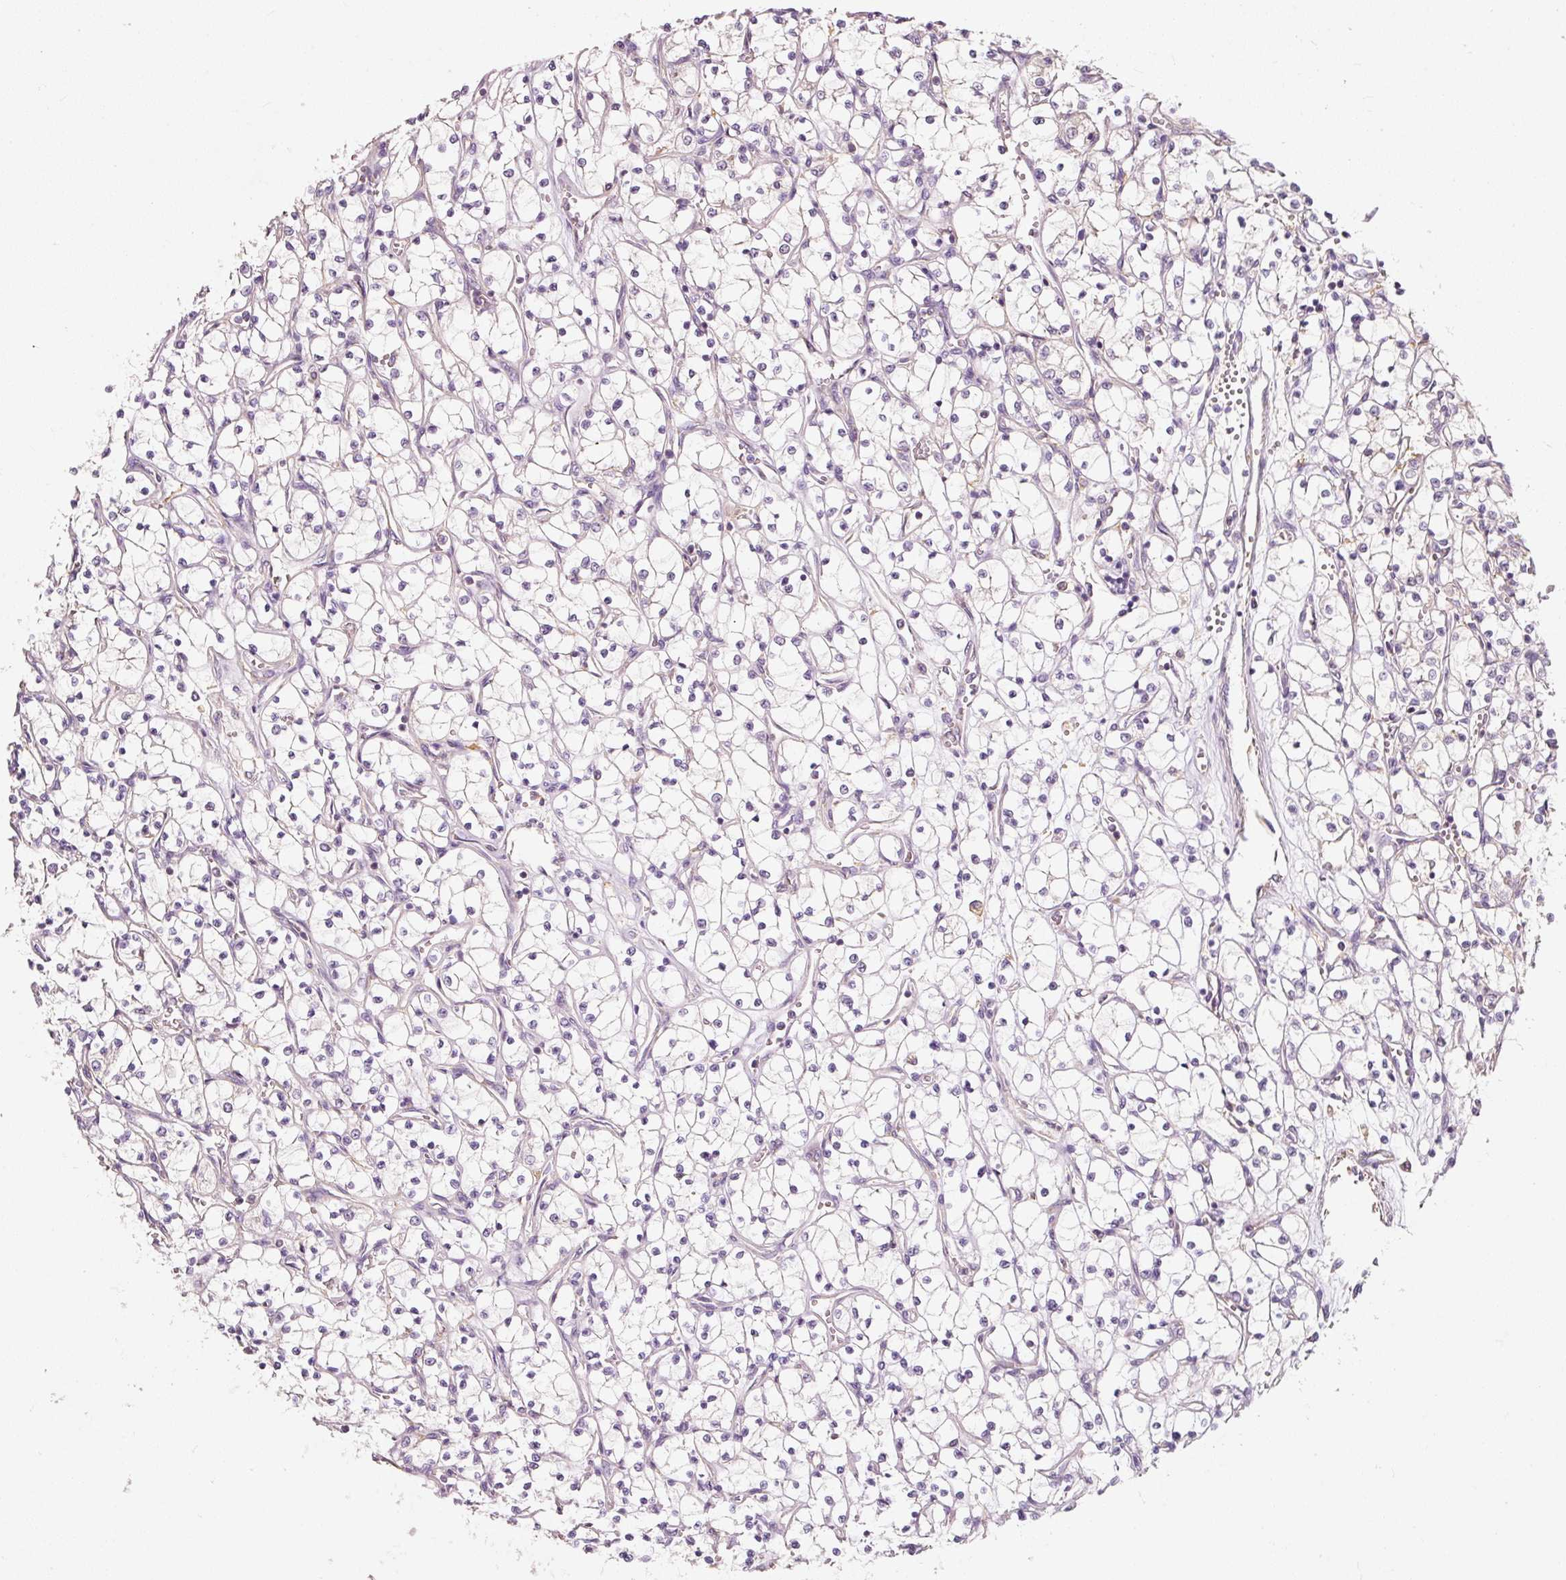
{"staining": {"intensity": "negative", "quantity": "none", "location": "none"}, "tissue": "renal cancer", "cell_type": "Tumor cells", "image_type": "cancer", "snomed": [{"axis": "morphology", "description": "Adenocarcinoma, NOS"}, {"axis": "topography", "description": "Kidney"}], "caption": "High magnification brightfield microscopy of adenocarcinoma (renal) stained with DAB (brown) and counterstained with hematoxylin (blue): tumor cells show no significant staining.", "gene": "IQGAP2", "patient": {"sex": "female", "age": 69}}